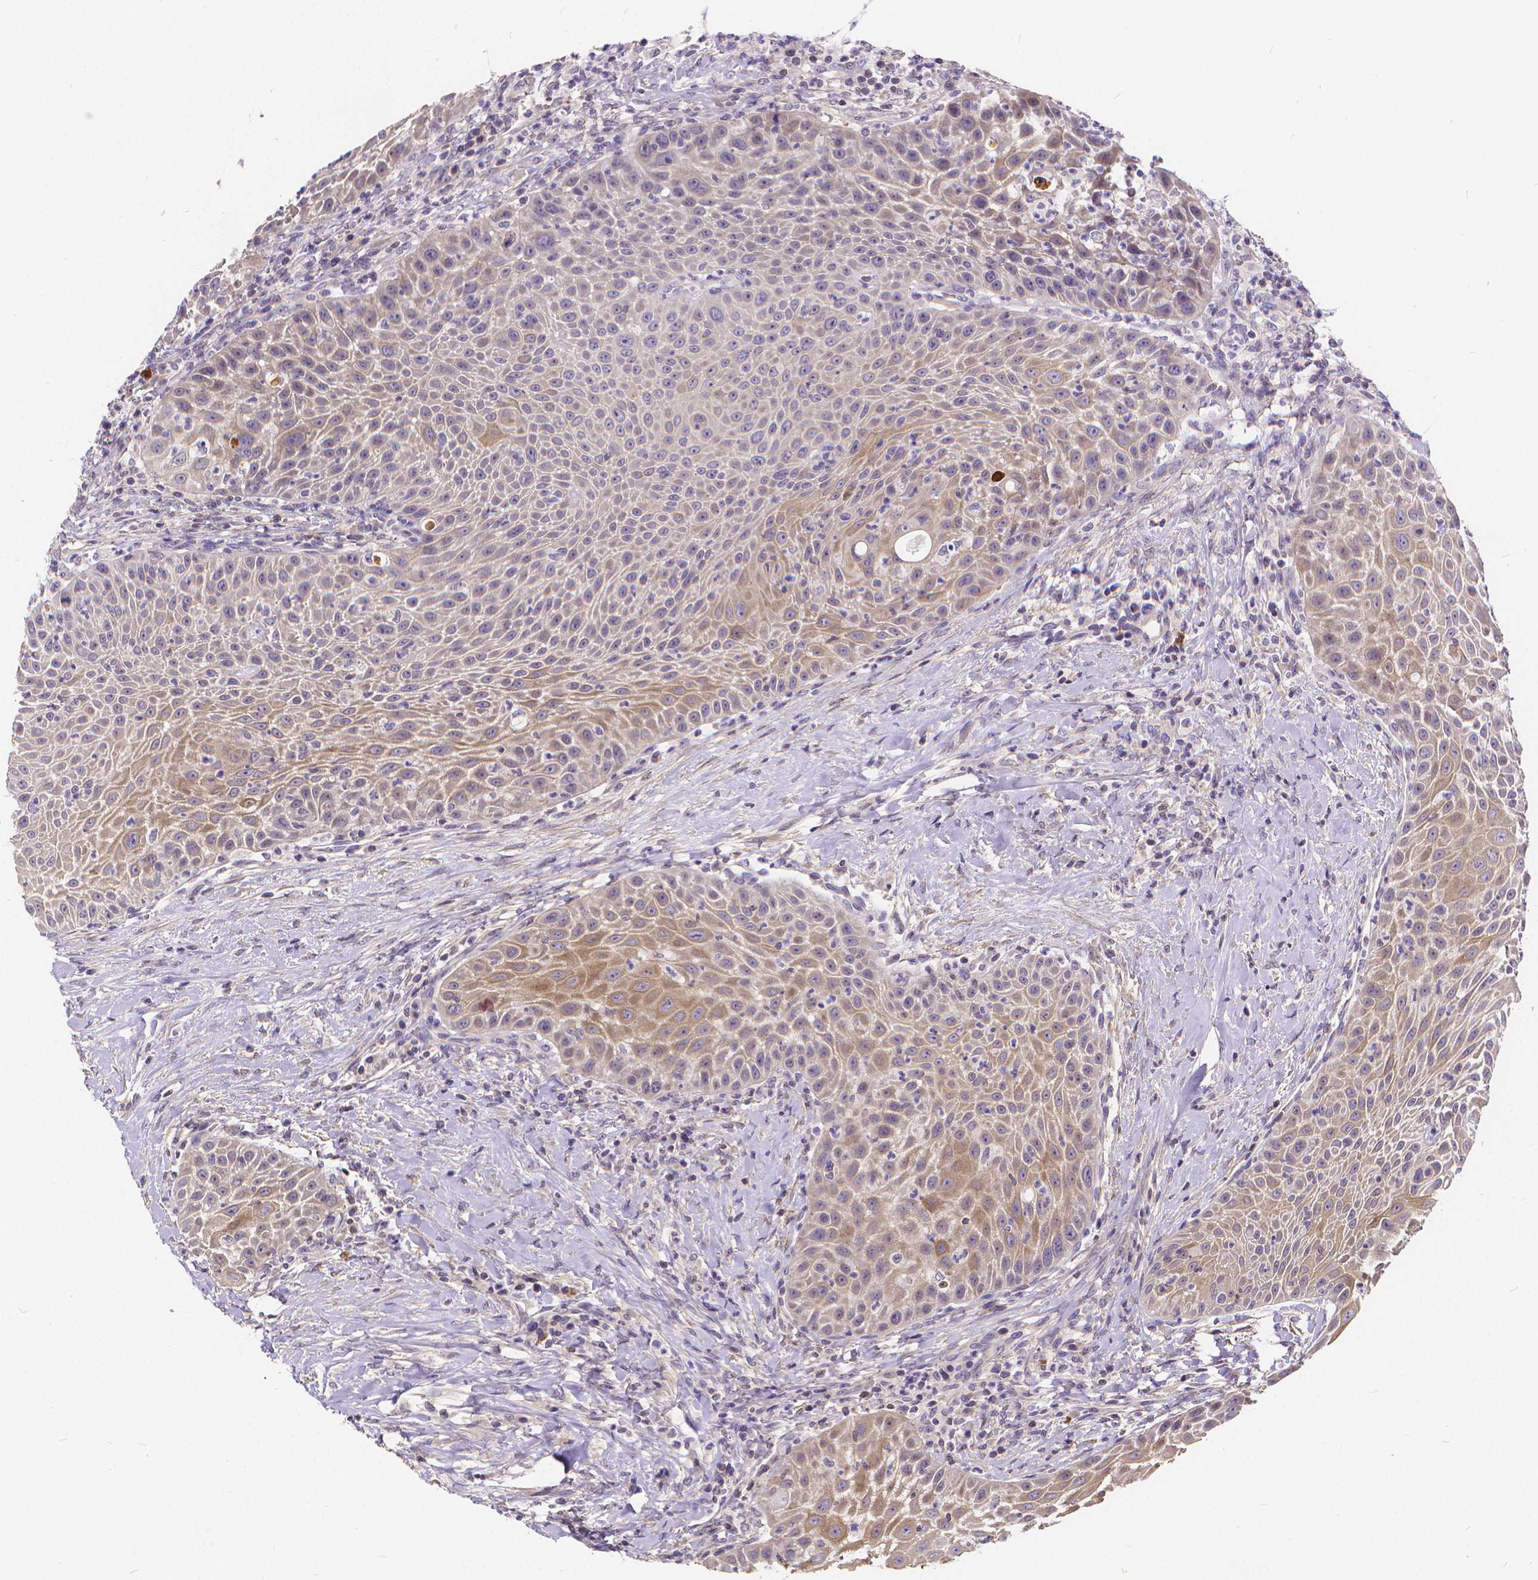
{"staining": {"intensity": "moderate", "quantity": "25%-75%", "location": "cytoplasmic/membranous"}, "tissue": "head and neck cancer", "cell_type": "Tumor cells", "image_type": "cancer", "snomed": [{"axis": "morphology", "description": "Squamous cell carcinoma, NOS"}, {"axis": "topography", "description": "Head-Neck"}], "caption": "This histopathology image demonstrates head and neck squamous cell carcinoma stained with IHC to label a protein in brown. The cytoplasmic/membranous of tumor cells show moderate positivity for the protein. Nuclei are counter-stained blue.", "gene": "GLRB", "patient": {"sex": "male", "age": 69}}